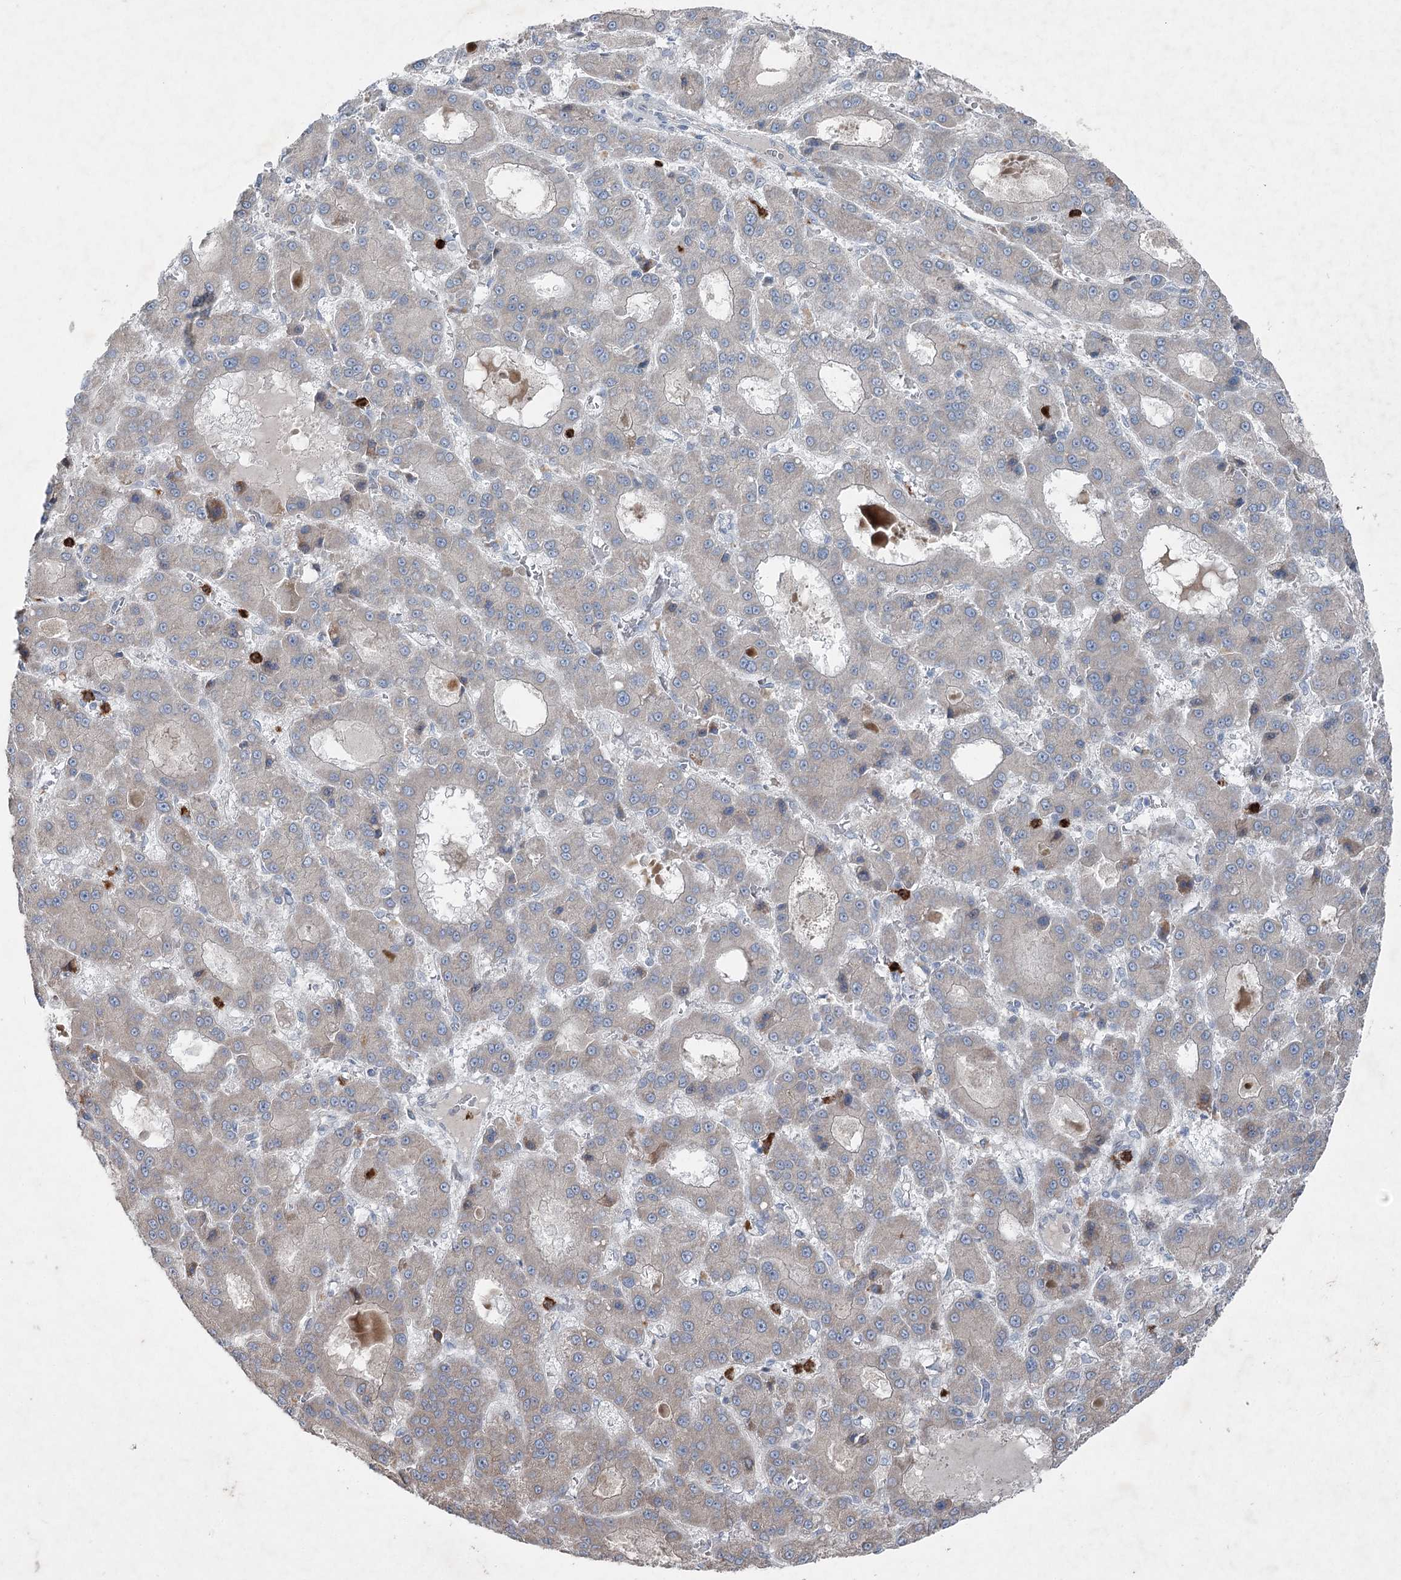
{"staining": {"intensity": "negative", "quantity": "none", "location": "none"}, "tissue": "liver cancer", "cell_type": "Tumor cells", "image_type": "cancer", "snomed": [{"axis": "morphology", "description": "Carcinoma, Hepatocellular, NOS"}, {"axis": "topography", "description": "Liver"}], "caption": "High magnification brightfield microscopy of liver cancer (hepatocellular carcinoma) stained with DAB (3,3'-diaminobenzidine) (brown) and counterstained with hematoxylin (blue): tumor cells show no significant staining.", "gene": "PLA2G12A", "patient": {"sex": "male", "age": 70}}